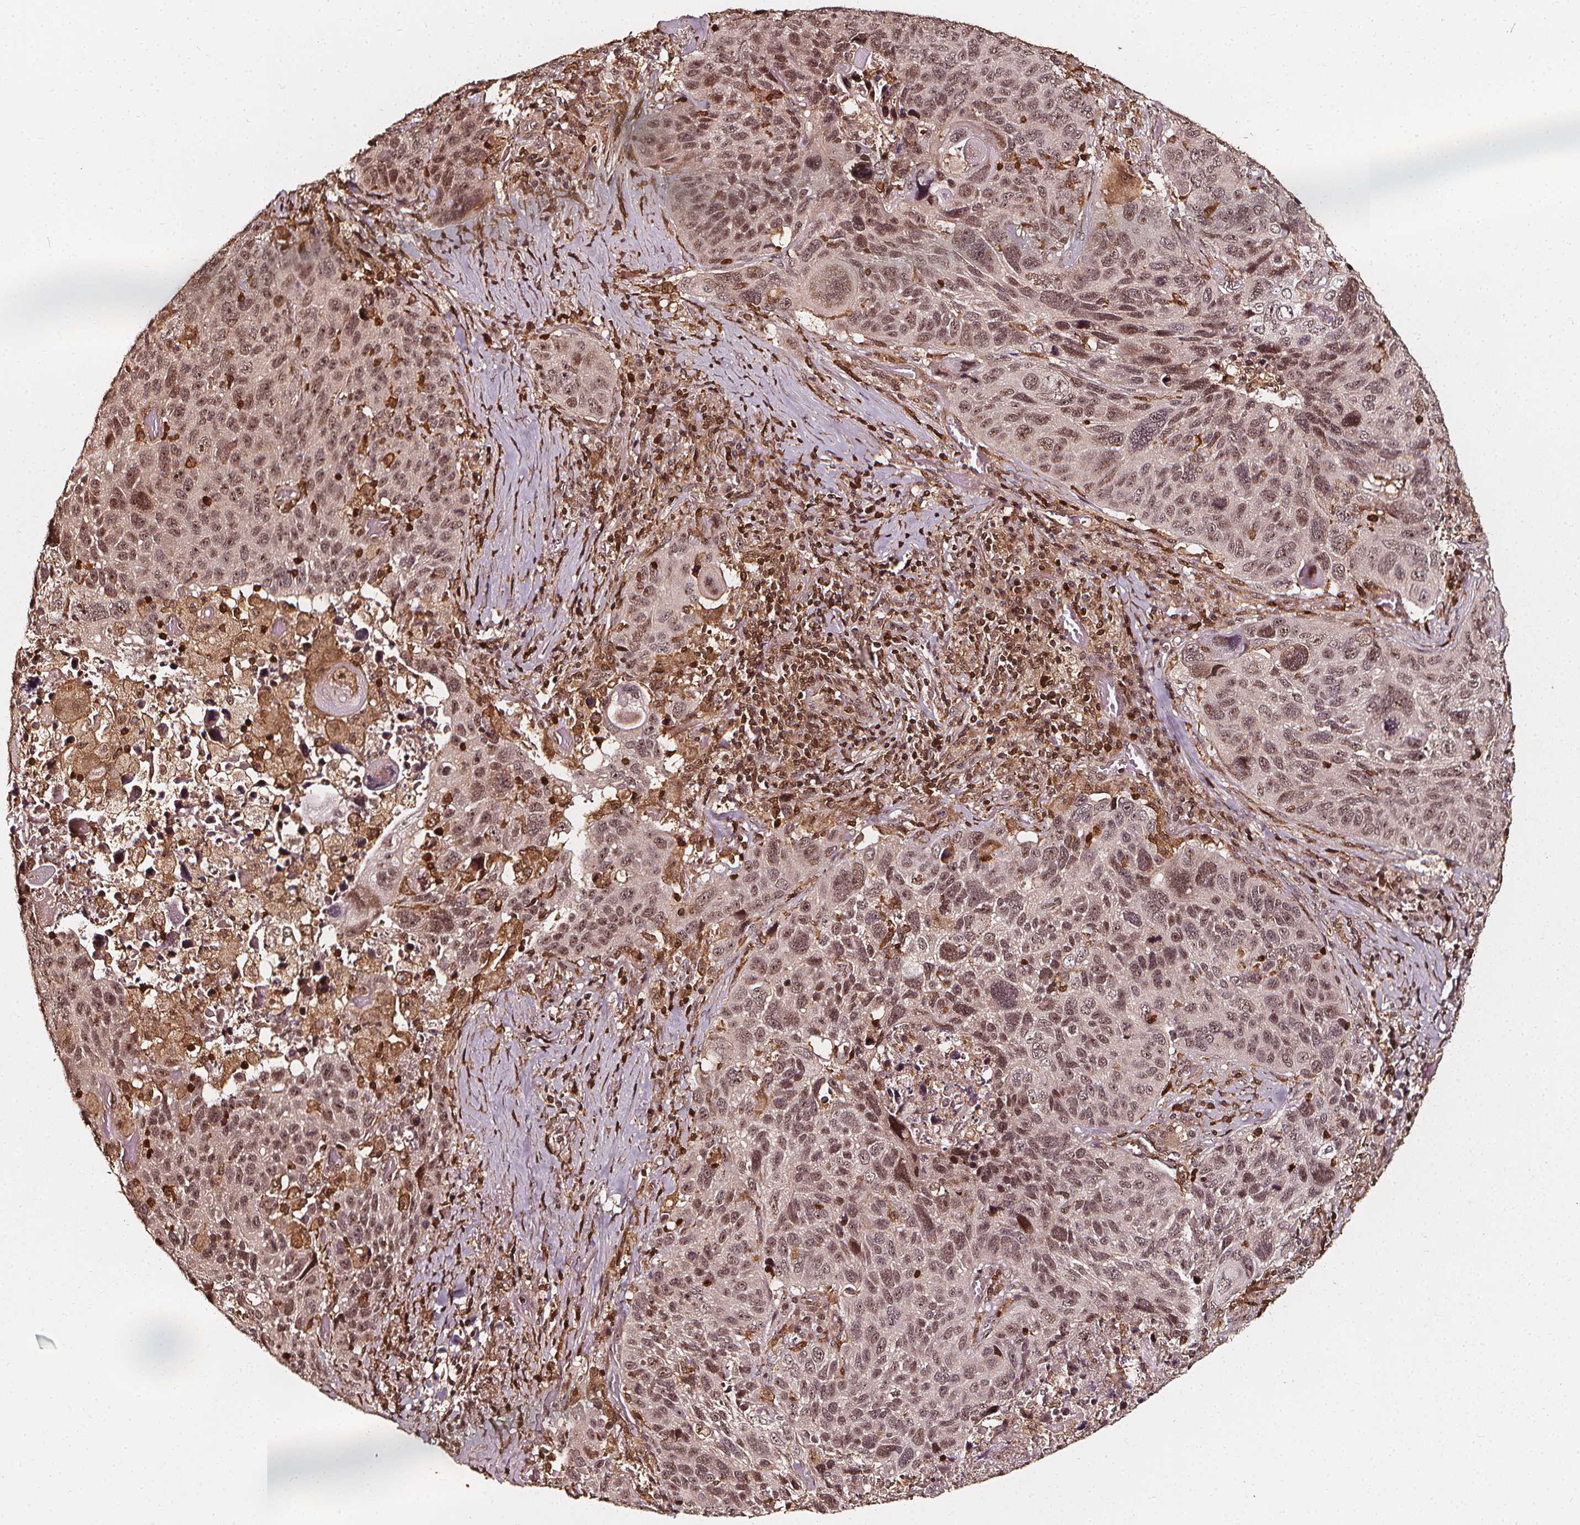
{"staining": {"intensity": "moderate", "quantity": "25%-75%", "location": "nuclear"}, "tissue": "lung cancer", "cell_type": "Tumor cells", "image_type": "cancer", "snomed": [{"axis": "morphology", "description": "Squamous cell carcinoma, NOS"}, {"axis": "topography", "description": "Lung"}], "caption": "Protein expression analysis of lung cancer (squamous cell carcinoma) shows moderate nuclear staining in about 25%-75% of tumor cells.", "gene": "EXOSC9", "patient": {"sex": "male", "age": 68}}